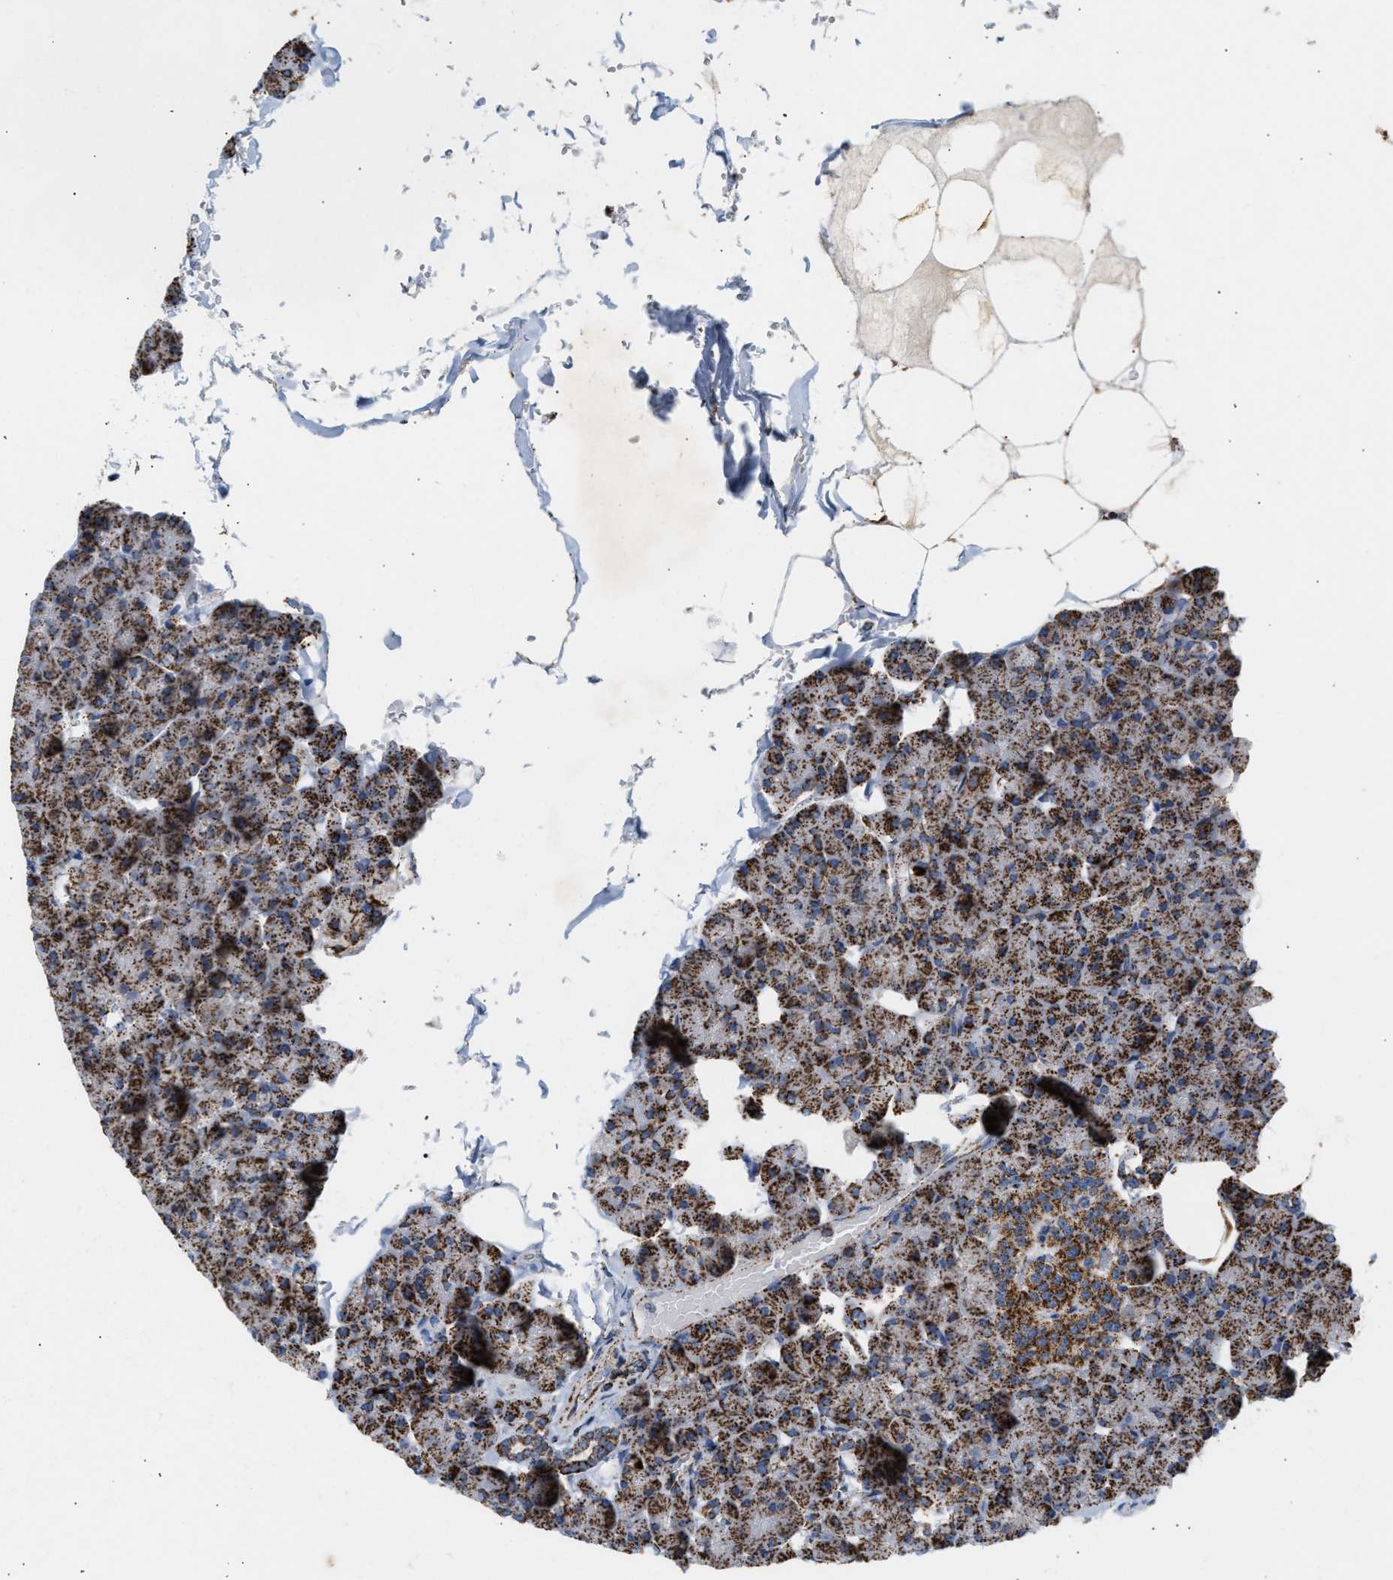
{"staining": {"intensity": "moderate", "quantity": ">75%", "location": "cytoplasmic/membranous"}, "tissue": "pancreas", "cell_type": "Exocrine glandular cells", "image_type": "normal", "snomed": [{"axis": "morphology", "description": "Normal tissue, NOS"}, {"axis": "topography", "description": "Pancreas"}], "caption": "Protein positivity by IHC displays moderate cytoplasmic/membranous expression in approximately >75% of exocrine glandular cells in unremarkable pancreas.", "gene": "OGDH", "patient": {"sex": "male", "age": 35}}